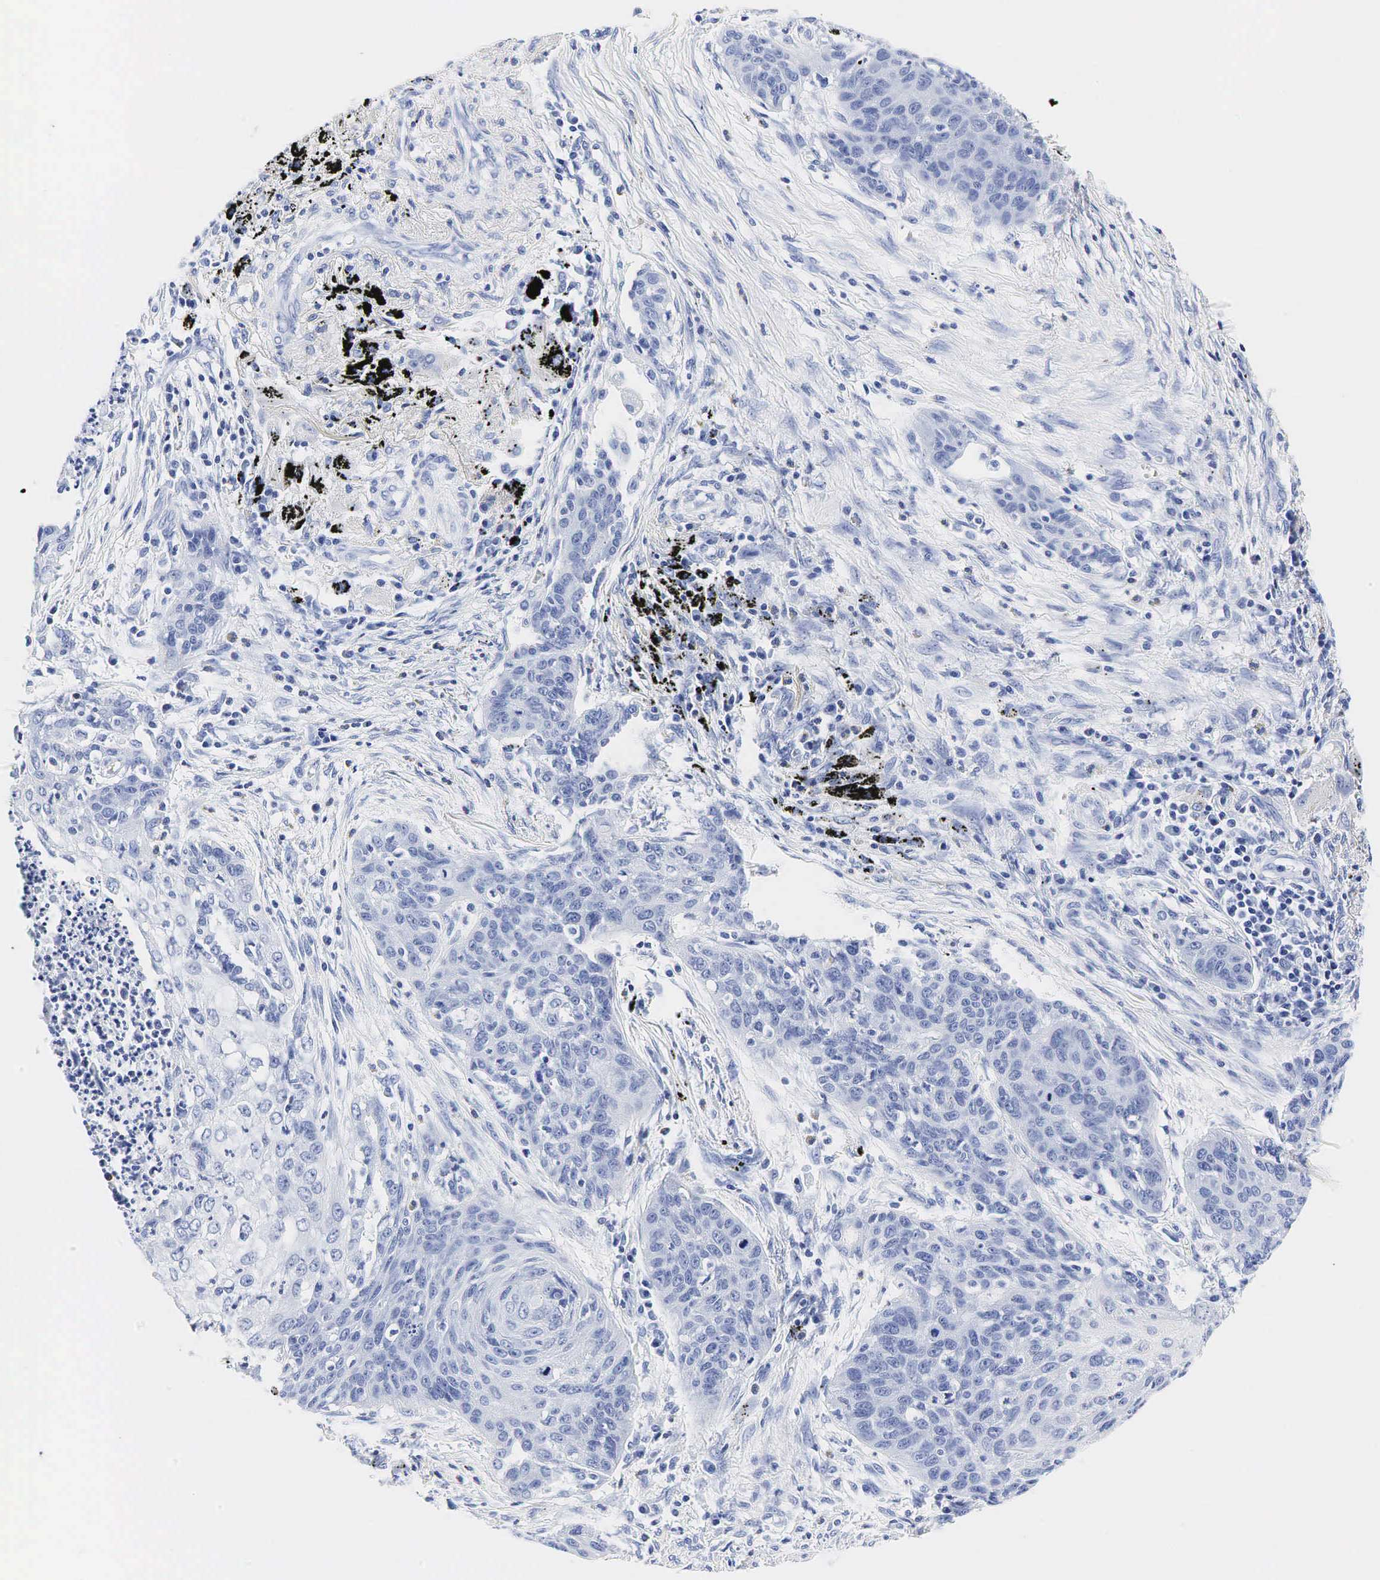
{"staining": {"intensity": "negative", "quantity": "none", "location": "none"}, "tissue": "lung cancer", "cell_type": "Tumor cells", "image_type": "cancer", "snomed": [{"axis": "morphology", "description": "Squamous cell carcinoma, NOS"}, {"axis": "topography", "description": "Lung"}], "caption": "Protein analysis of lung squamous cell carcinoma exhibits no significant positivity in tumor cells.", "gene": "TG", "patient": {"sex": "male", "age": 71}}